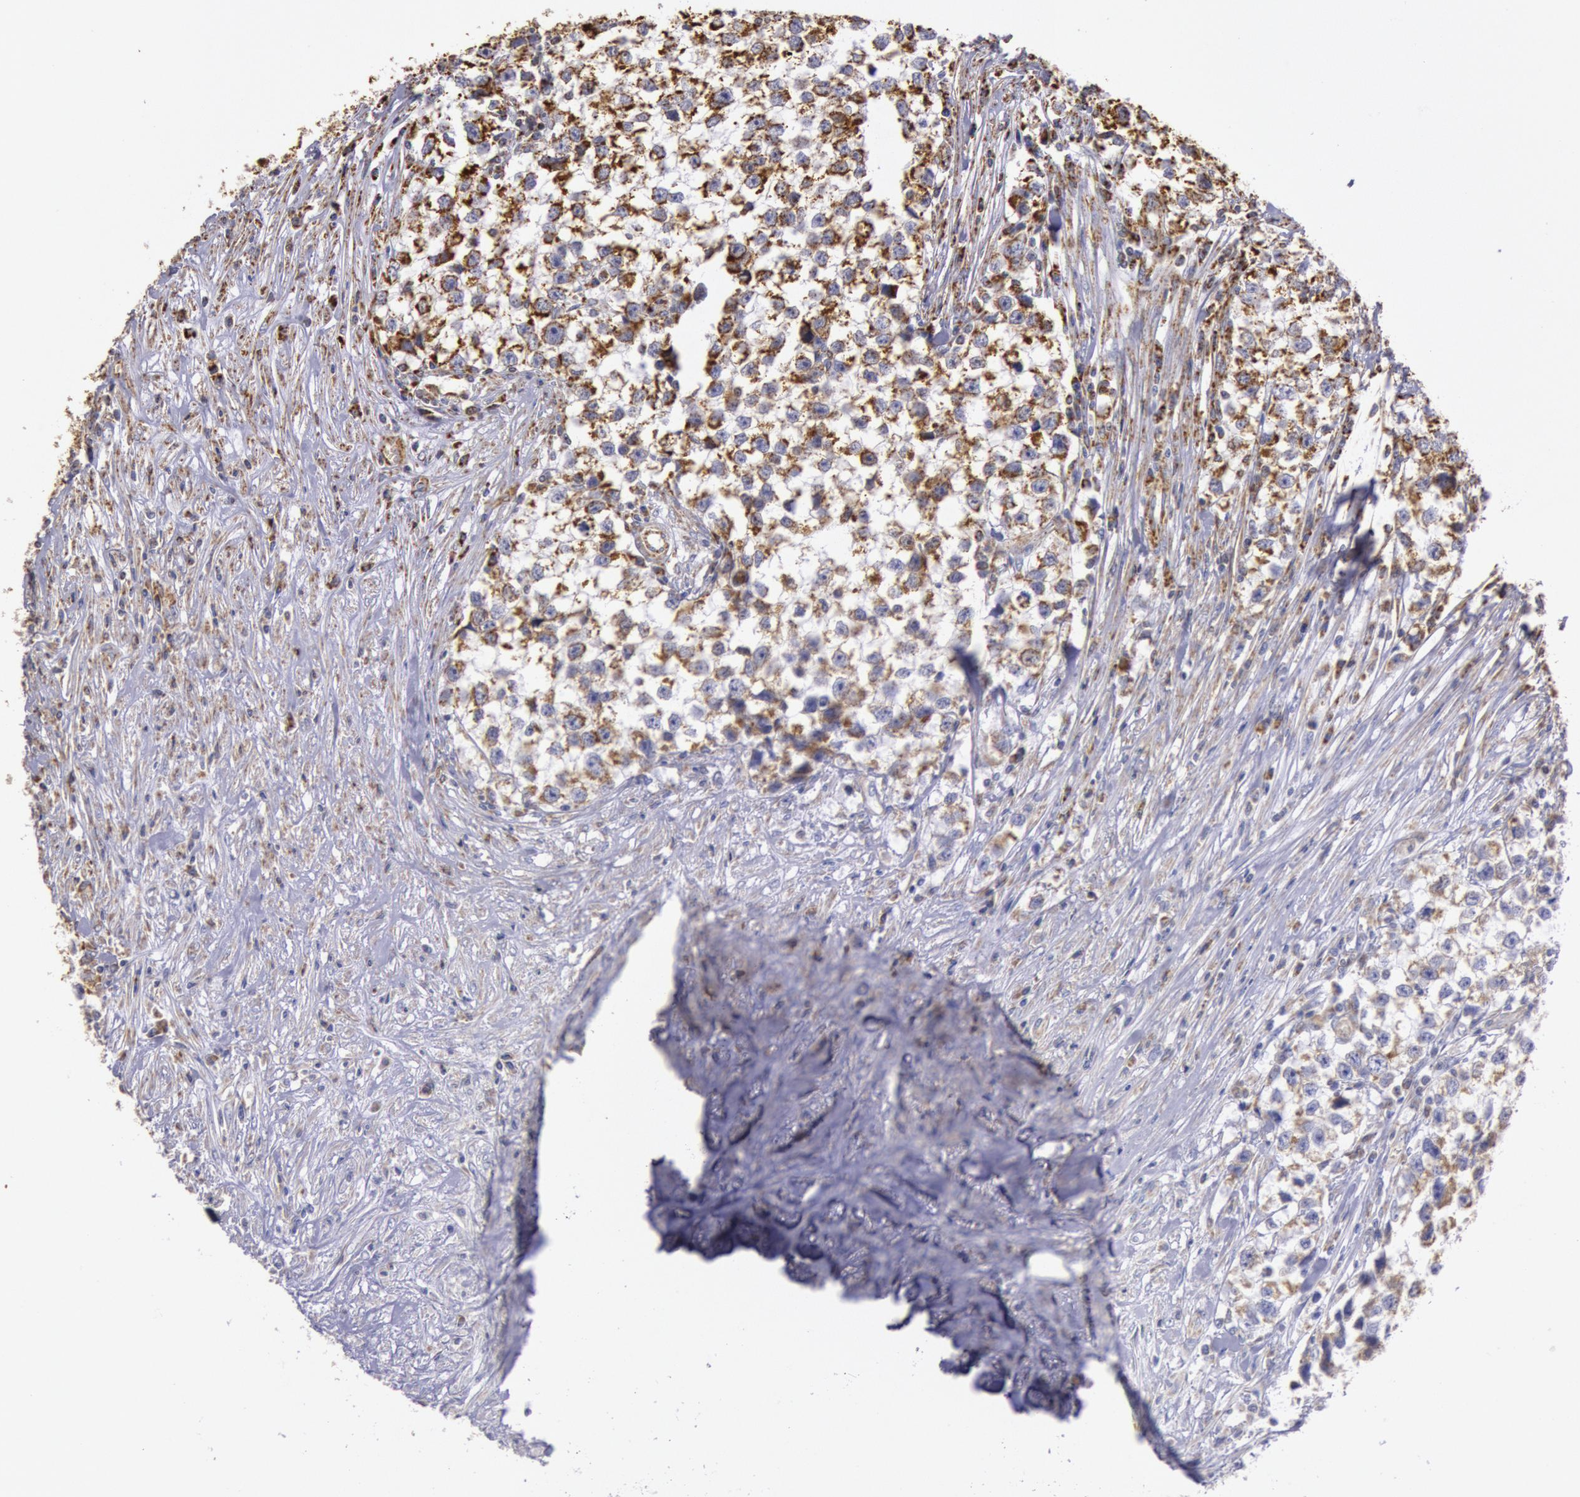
{"staining": {"intensity": "strong", "quantity": "25%-75%", "location": "cytoplasmic/membranous"}, "tissue": "testis cancer", "cell_type": "Tumor cells", "image_type": "cancer", "snomed": [{"axis": "morphology", "description": "Seminoma, NOS"}, {"axis": "morphology", "description": "Carcinoma, Embryonal, NOS"}, {"axis": "topography", "description": "Testis"}], "caption": "This is a histology image of immunohistochemistry staining of testis cancer (embryonal carcinoma), which shows strong positivity in the cytoplasmic/membranous of tumor cells.", "gene": "CYC1", "patient": {"sex": "male", "age": 30}}